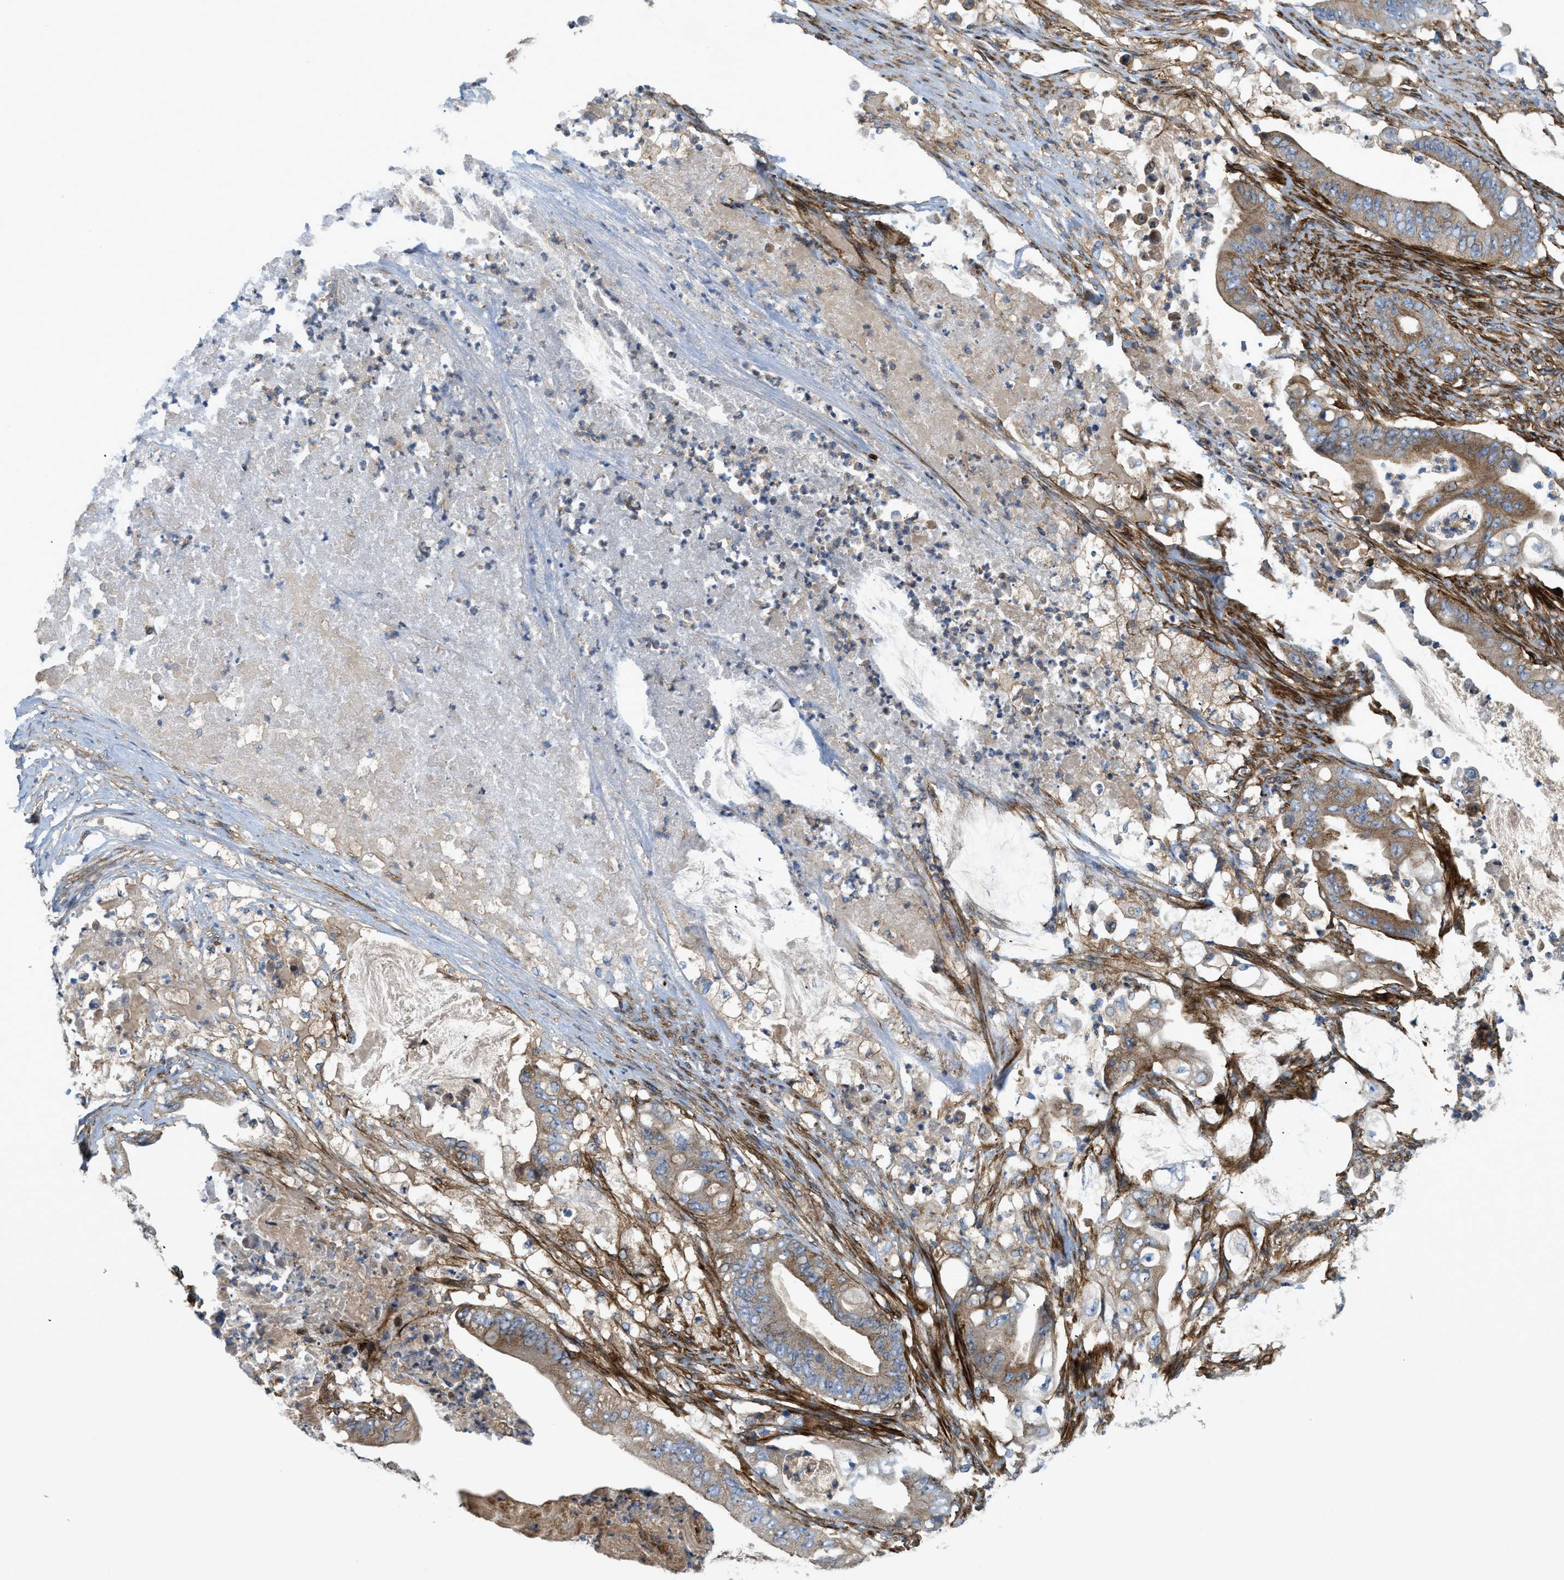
{"staining": {"intensity": "moderate", "quantity": "25%-75%", "location": "cytoplasmic/membranous"}, "tissue": "stomach cancer", "cell_type": "Tumor cells", "image_type": "cancer", "snomed": [{"axis": "morphology", "description": "Adenocarcinoma, NOS"}, {"axis": "topography", "description": "Stomach"}], "caption": "The photomicrograph shows staining of adenocarcinoma (stomach), revealing moderate cytoplasmic/membranous protein expression (brown color) within tumor cells.", "gene": "PICALM", "patient": {"sex": "female", "age": 73}}